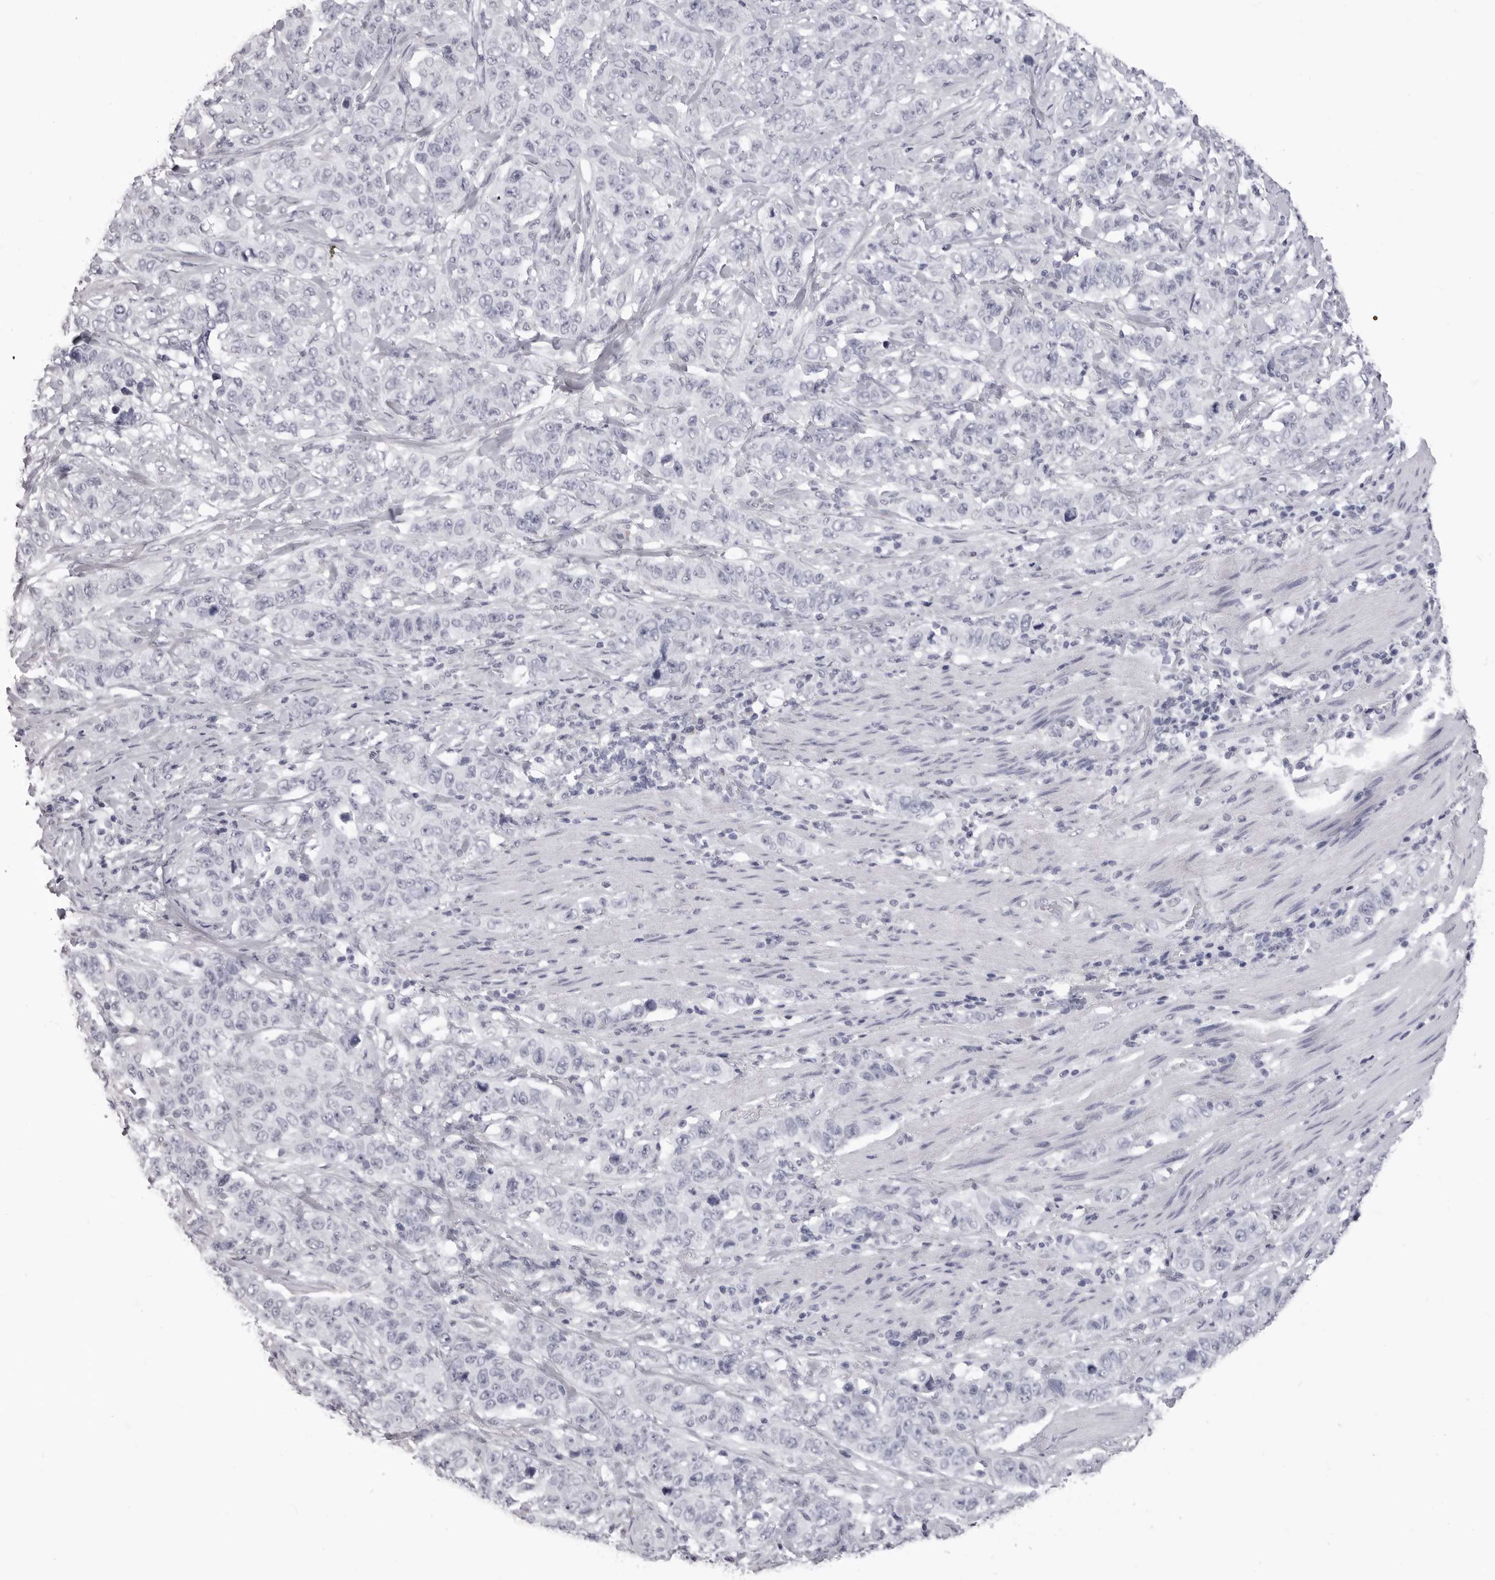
{"staining": {"intensity": "negative", "quantity": "none", "location": "none"}, "tissue": "stomach cancer", "cell_type": "Tumor cells", "image_type": "cancer", "snomed": [{"axis": "morphology", "description": "Adenocarcinoma, NOS"}, {"axis": "topography", "description": "Stomach"}], "caption": "High magnification brightfield microscopy of stomach cancer stained with DAB (brown) and counterstained with hematoxylin (blue): tumor cells show no significant positivity. (DAB (3,3'-diaminobenzidine) immunohistochemistry (IHC), high magnification).", "gene": "LGALS4", "patient": {"sex": "male", "age": 48}}